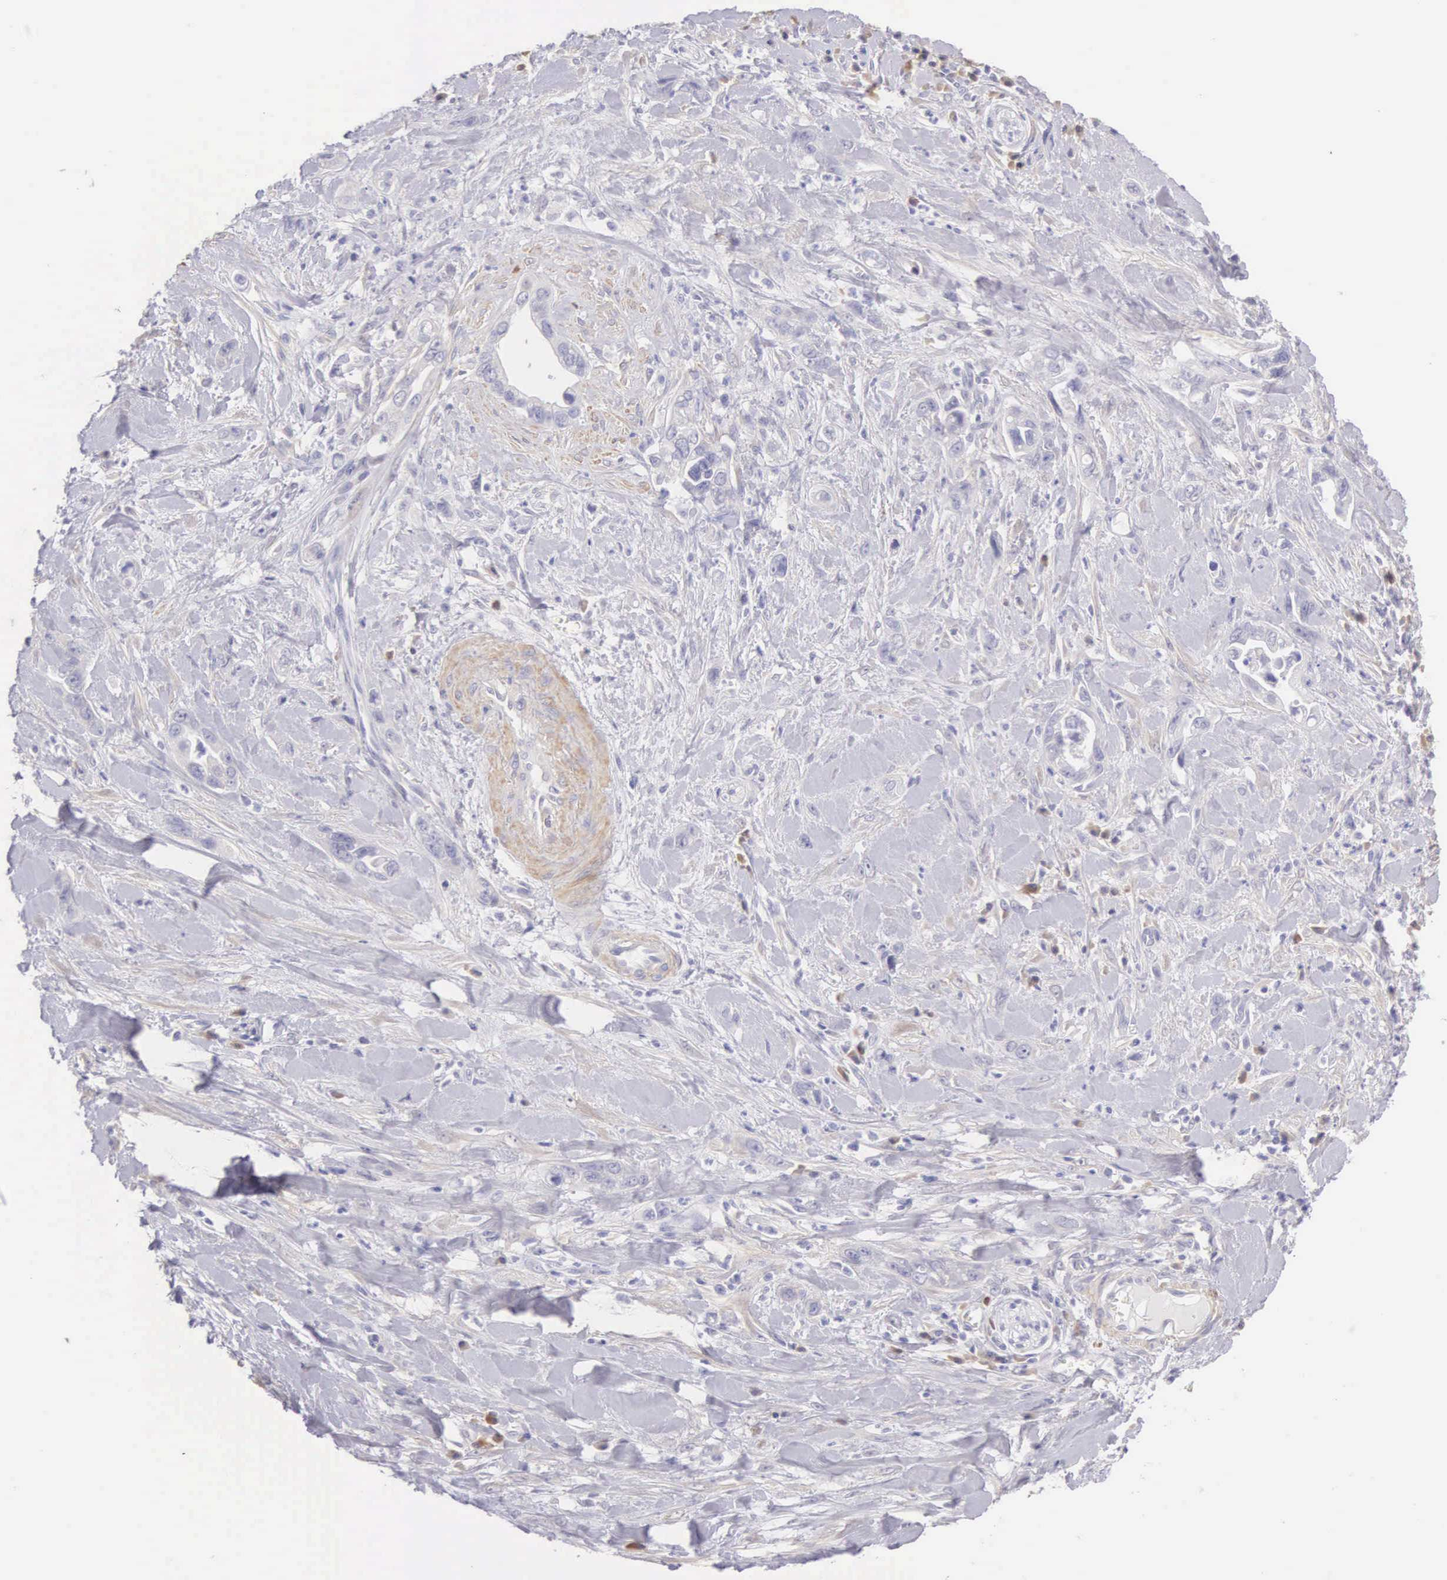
{"staining": {"intensity": "negative", "quantity": "none", "location": "none"}, "tissue": "pancreatic cancer", "cell_type": "Tumor cells", "image_type": "cancer", "snomed": [{"axis": "morphology", "description": "Adenocarcinoma, NOS"}, {"axis": "topography", "description": "Pancreas"}], "caption": "Human pancreatic adenocarcinoma stained for a protein using IHC reveals no expression in tumor cells.", "gene": "ARFGAP3", "patient": {"sex": "male", "age": 69}}